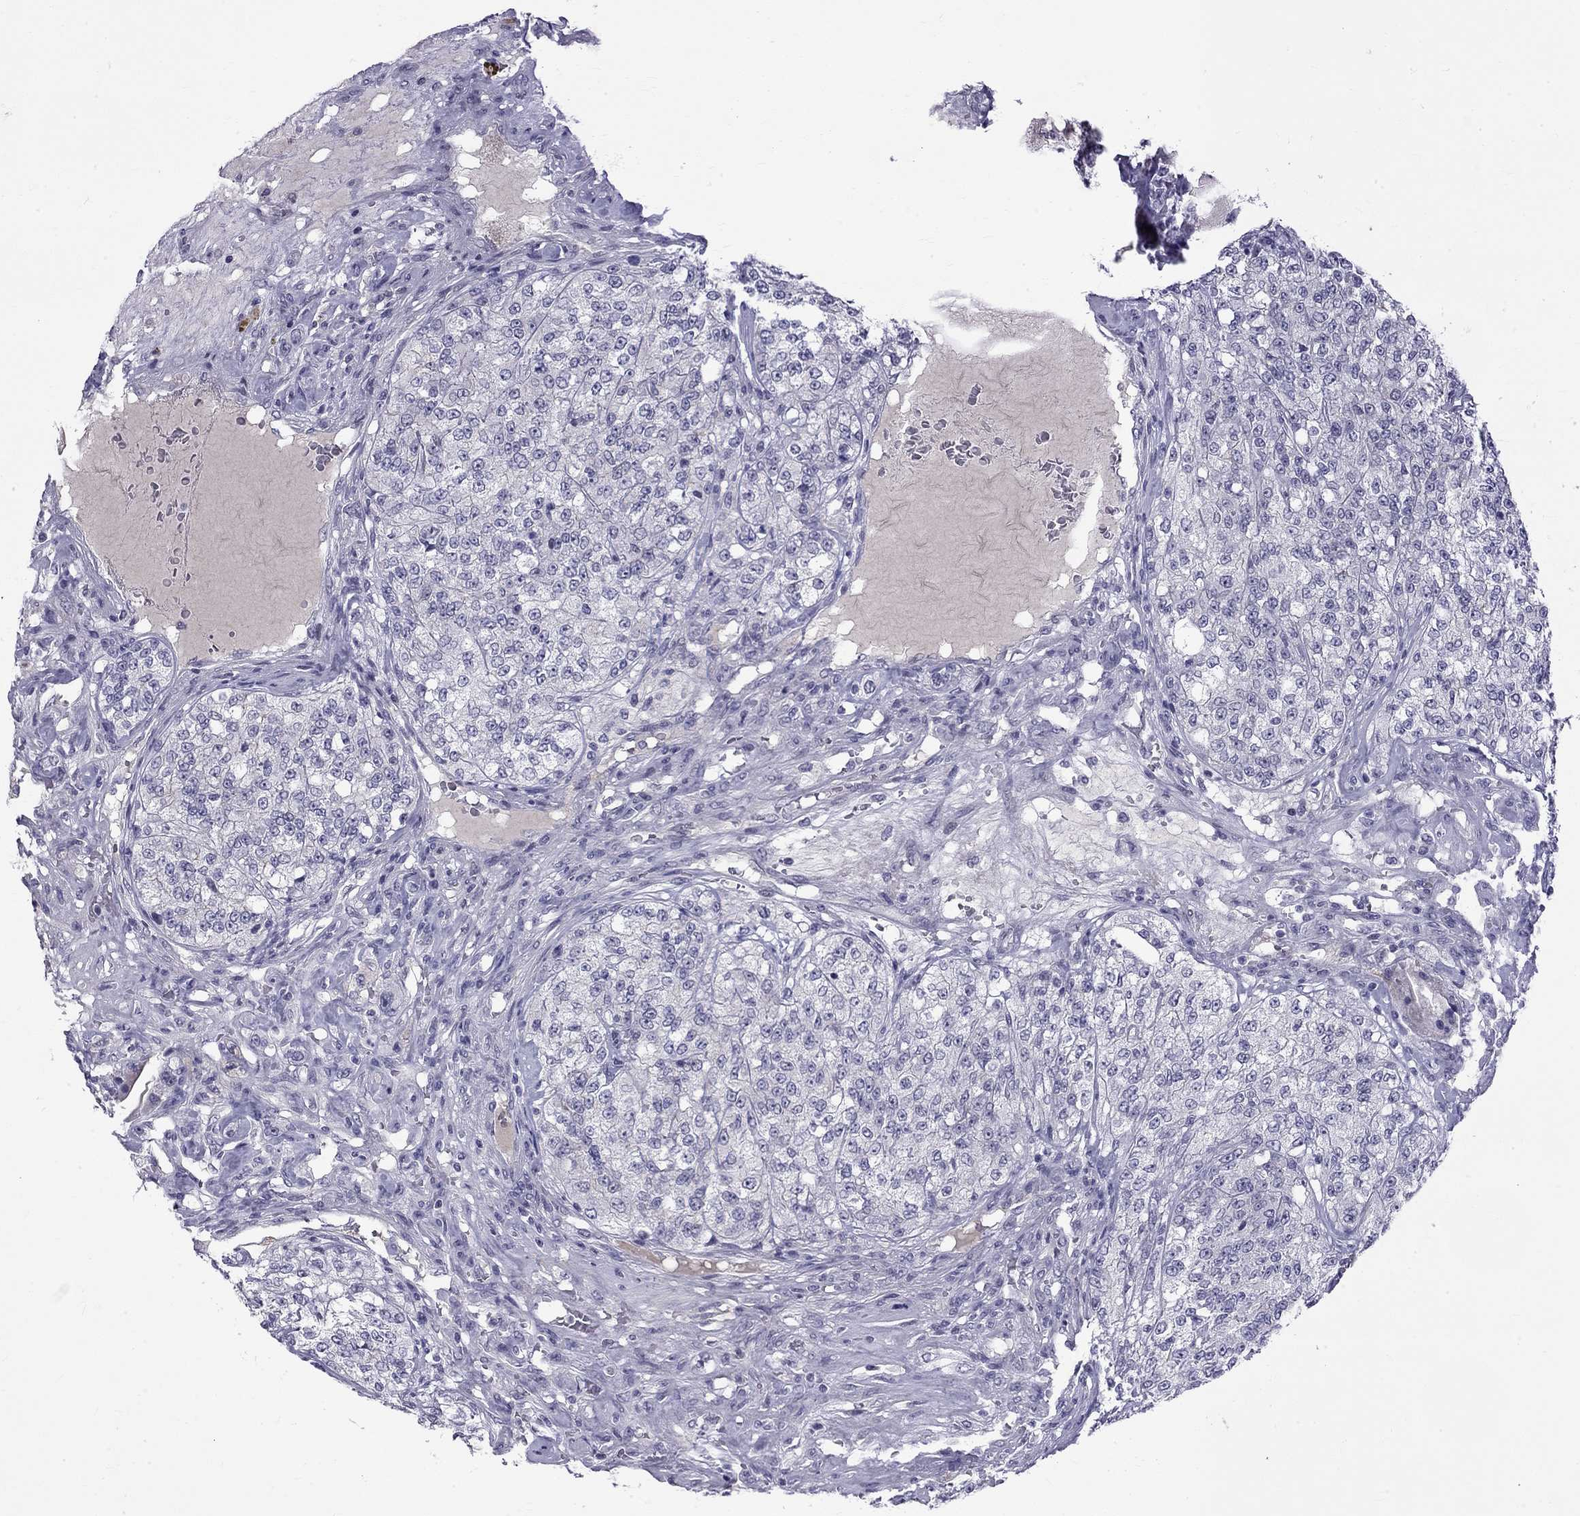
{"staining": {"intensity": "negative", "quantity": "none", "location": "none"}, "tissue": "renal cancer", "cell_type": "Tumor cells", "image_type": "cancer", "snomed": [{"axis": "morphology", "description": "Adenocarcinoma, NOS"}, {"axis": "topography", "description": "Kidney"}], "caption": "This is an immunohistochemistry micrograph of renal cancer. There is no staining in tumor cells.", "gene": "RTL9", "patient": {"sex": "female", "age": 63}}